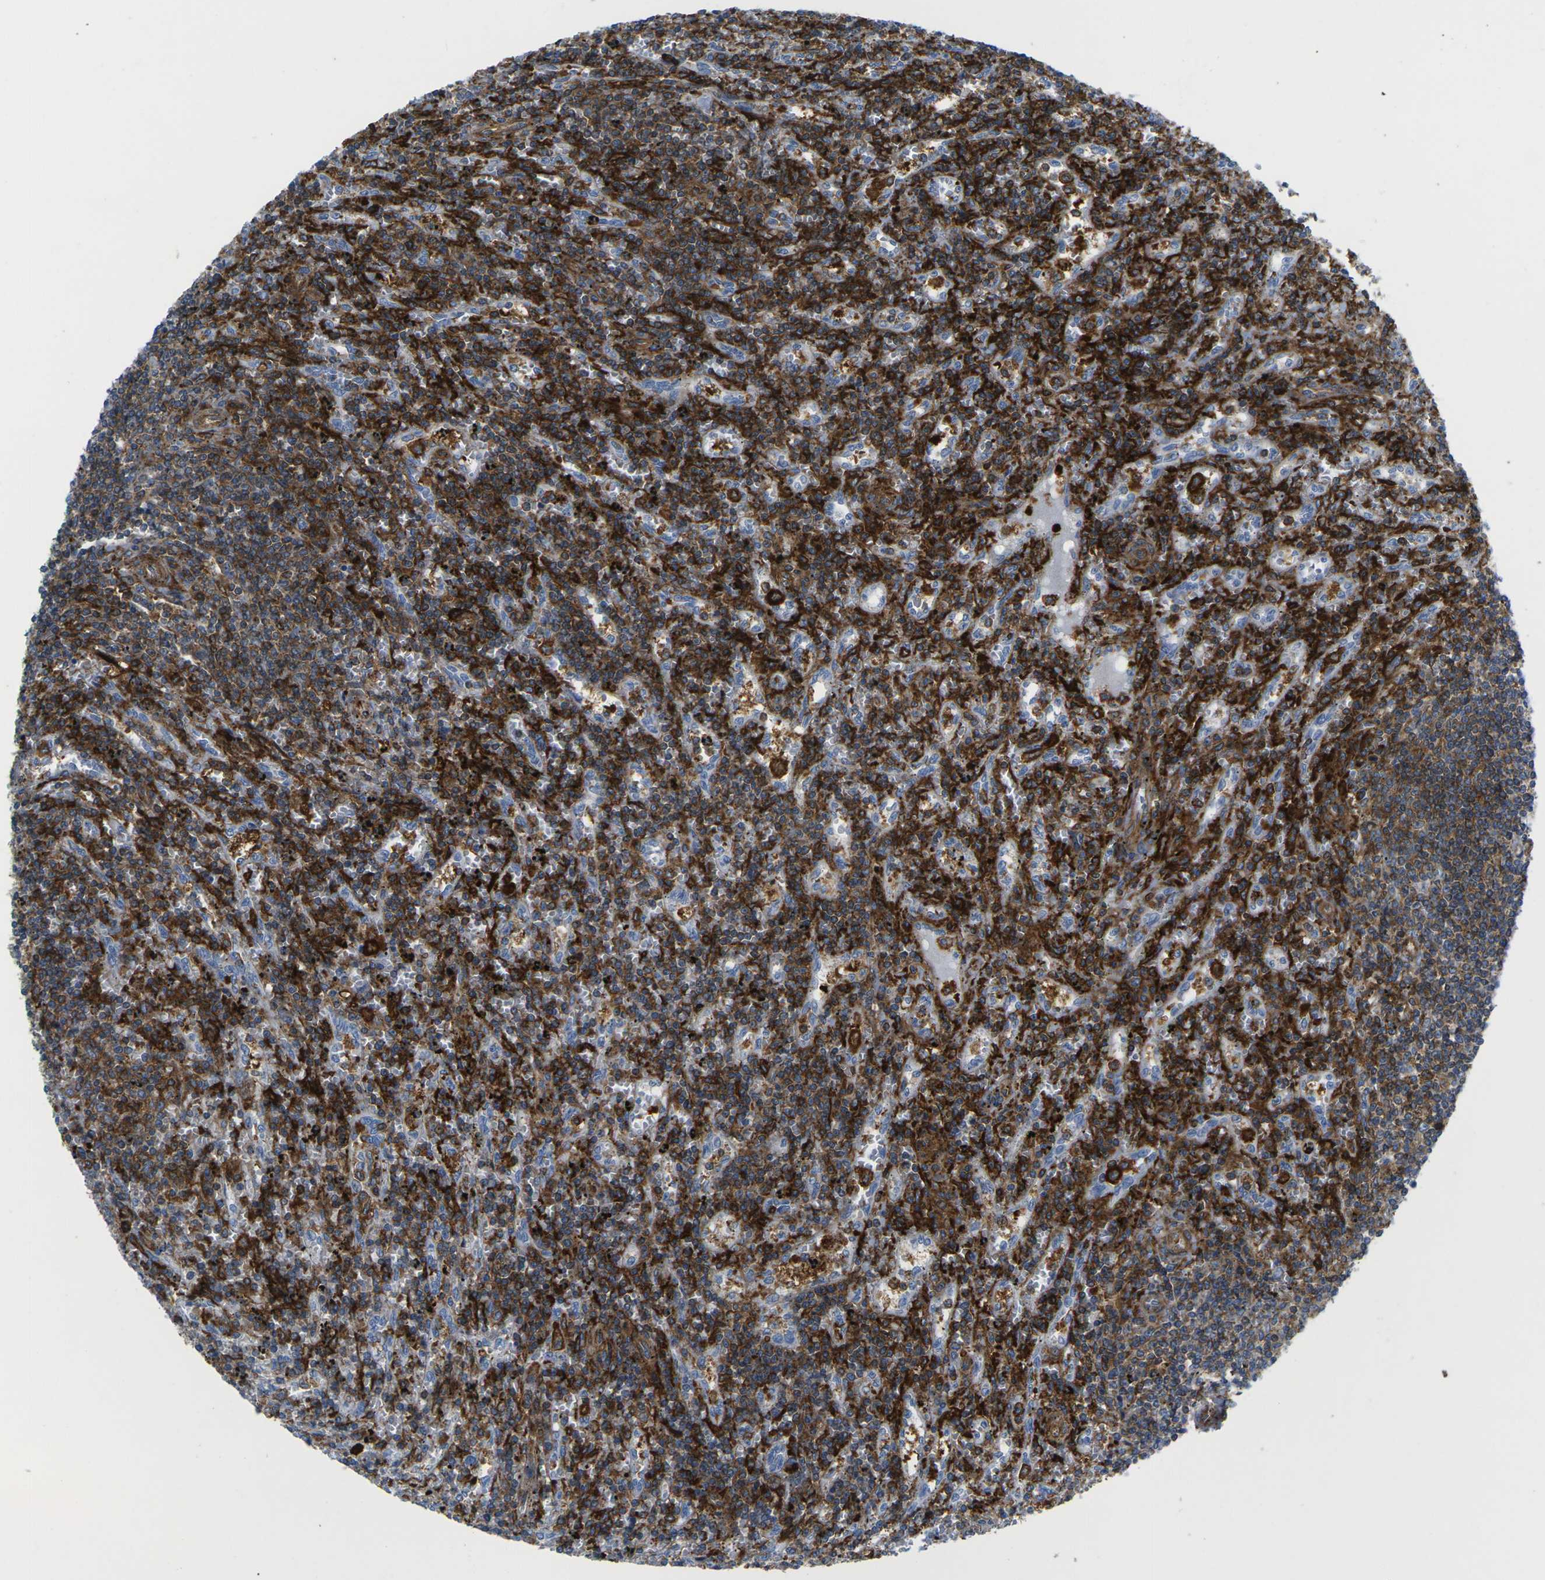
{"staining": {"intensity": "strong", "quantity": ">75%", "location": "cytoplasmic/membranous"}, "tissue": "lymphoma", "cell_type": "Tumor cells", "image_type": "cancer", "snomed": [{"axis": "morphology", "description": "Malignant lymphoma, non-Hodgkin's type, Low grade"}, {"axis": "topography", "description": "Spleen"}], "caption": "Lymphoma stained for a protein (brown) exhibits strong cytoplasmic/membranous positive positivity in about >75% of tumor cells.", "gene": "IQGAP1", "patient": {"sex": "male", "age": 76}}